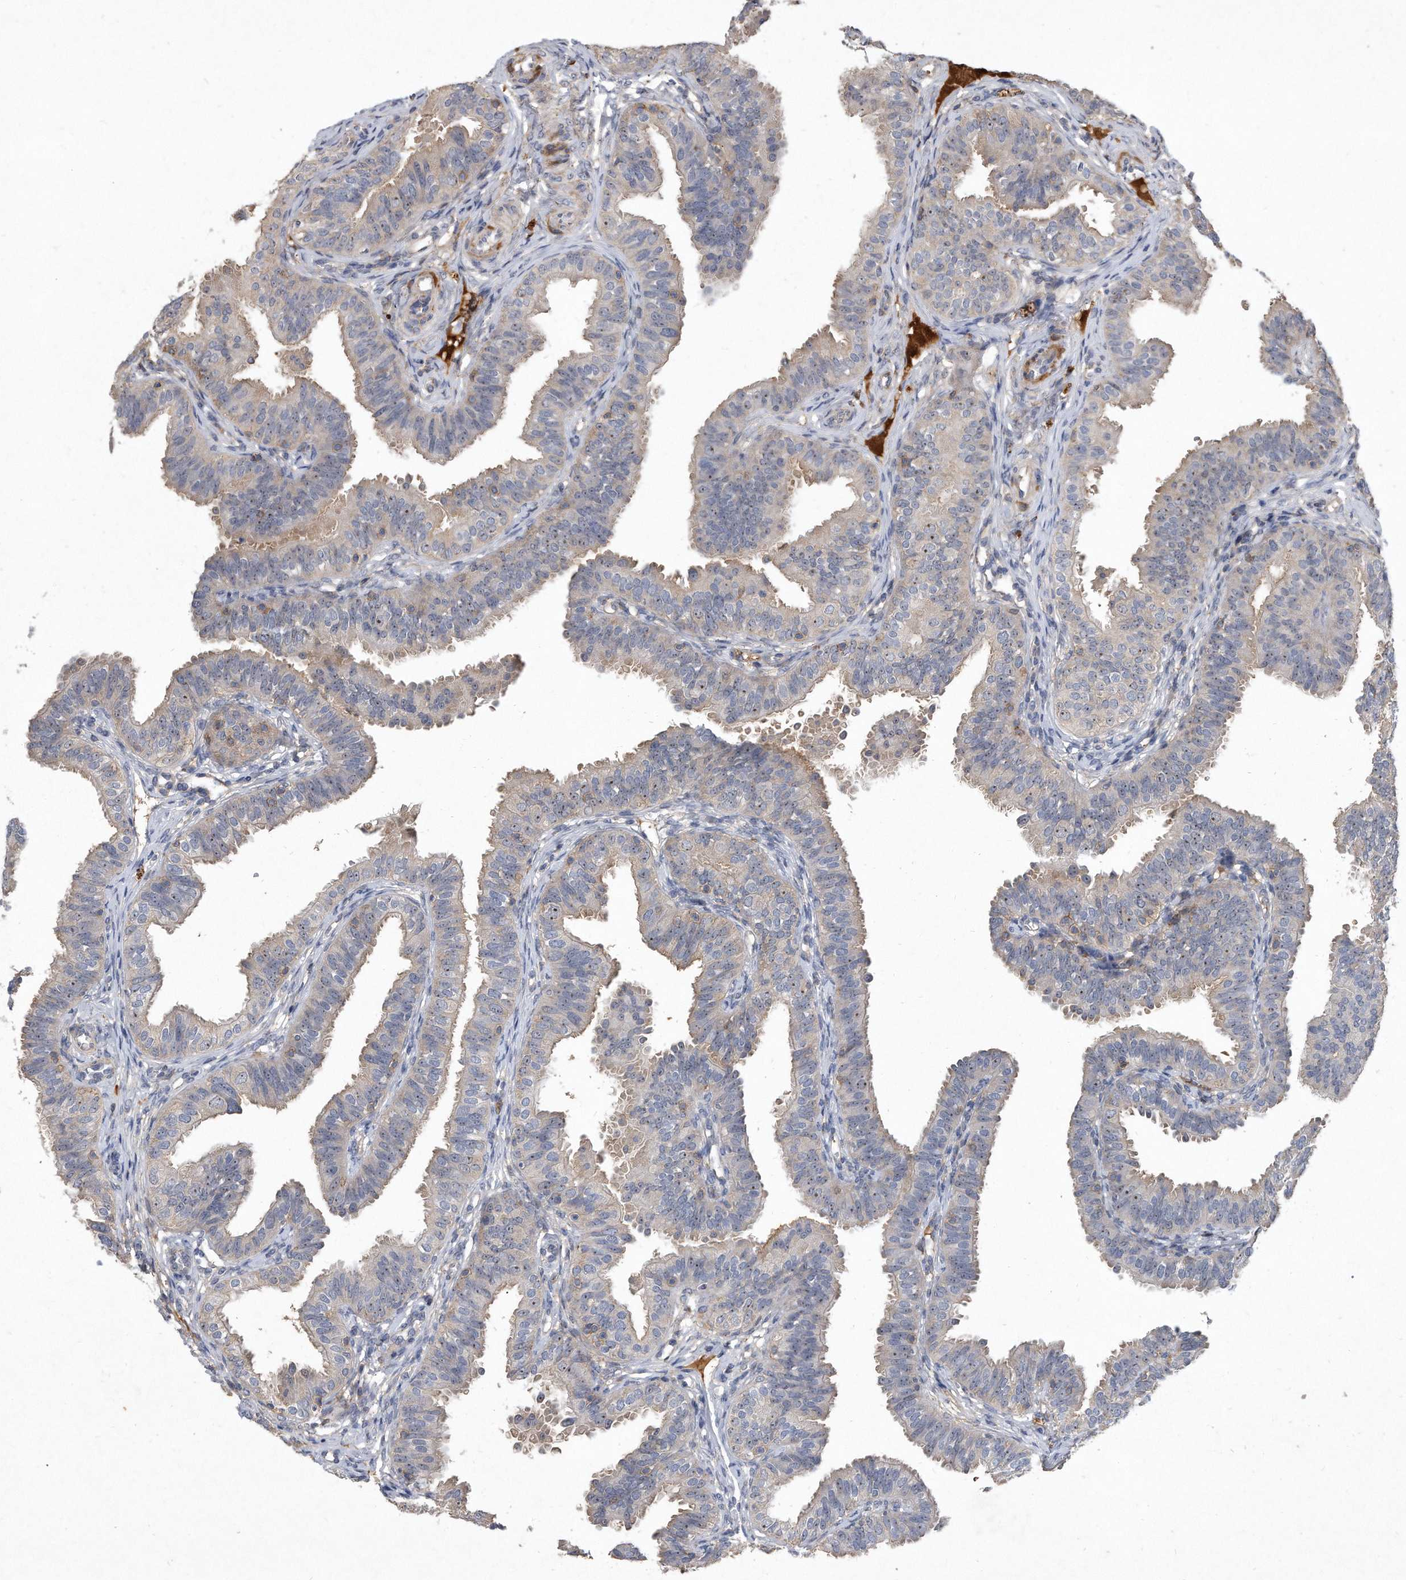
{"staining": {"intensity": "weak", "quantity": "<25%", "location": "cytoplasmic/membranous"}, "tissue": "fallopian tube", "cell_type": "Glandular cells", "image_type": "normal", "snomed": [{"axis": "morphology", "description": "Normal tissue, NOS"}, {"axis": "topography", "description": "Fallopian tube"}], "caption": "Glandular cells are negative for brown protein staining in benign fallopian tube. The staining was performed using DAB (3,3'-diaminobenzidine) to visualize the protein expression in brown, while the nuclei were stained in blue with hematoxylin (Magnification: 20x).", "gene": "PGBD2", "patient": {"sex": "female", "age": 35}}